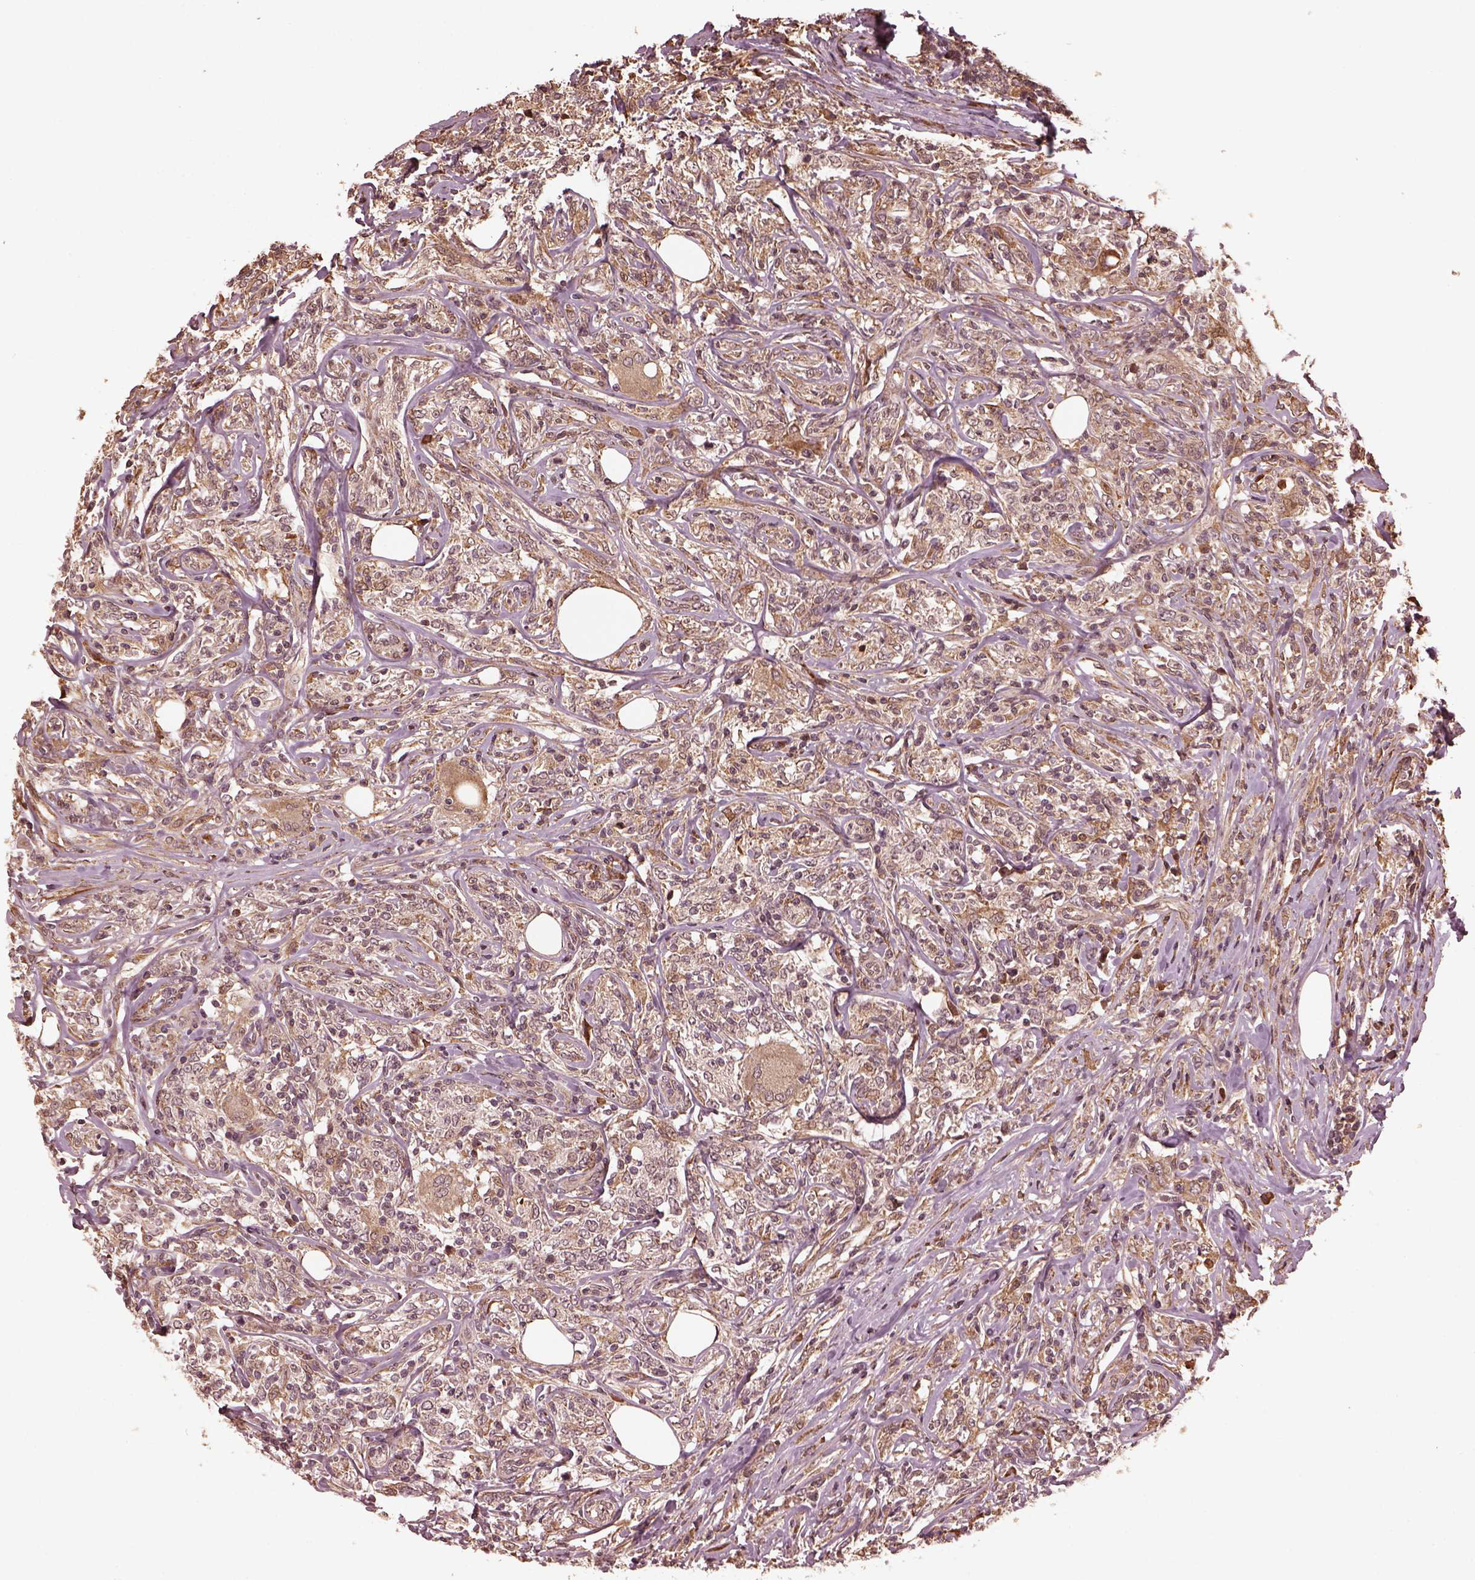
{"staining": {"intensity": "weak", "quantity": ">75%", "location": "cytoplasmic/membranous"}, "tissue": "lymphoma", "cell_type": "Tumor cells", "image_type": "cancer", "snomed": [{"axis": "morphology", "description": "Malignant lymphoma, non-Hodgkin's type, High grade"}, {"axis": "topography", "description": "Lymph node"}], "caption": "IHC image of lymphoma stained for a protein (brown), which displays low levels of weak cytoplasmic/membranous expression in about >75% of tumor cells.", "gene": "ZNF292", "patient": {"sex": "female", "age": 84}}